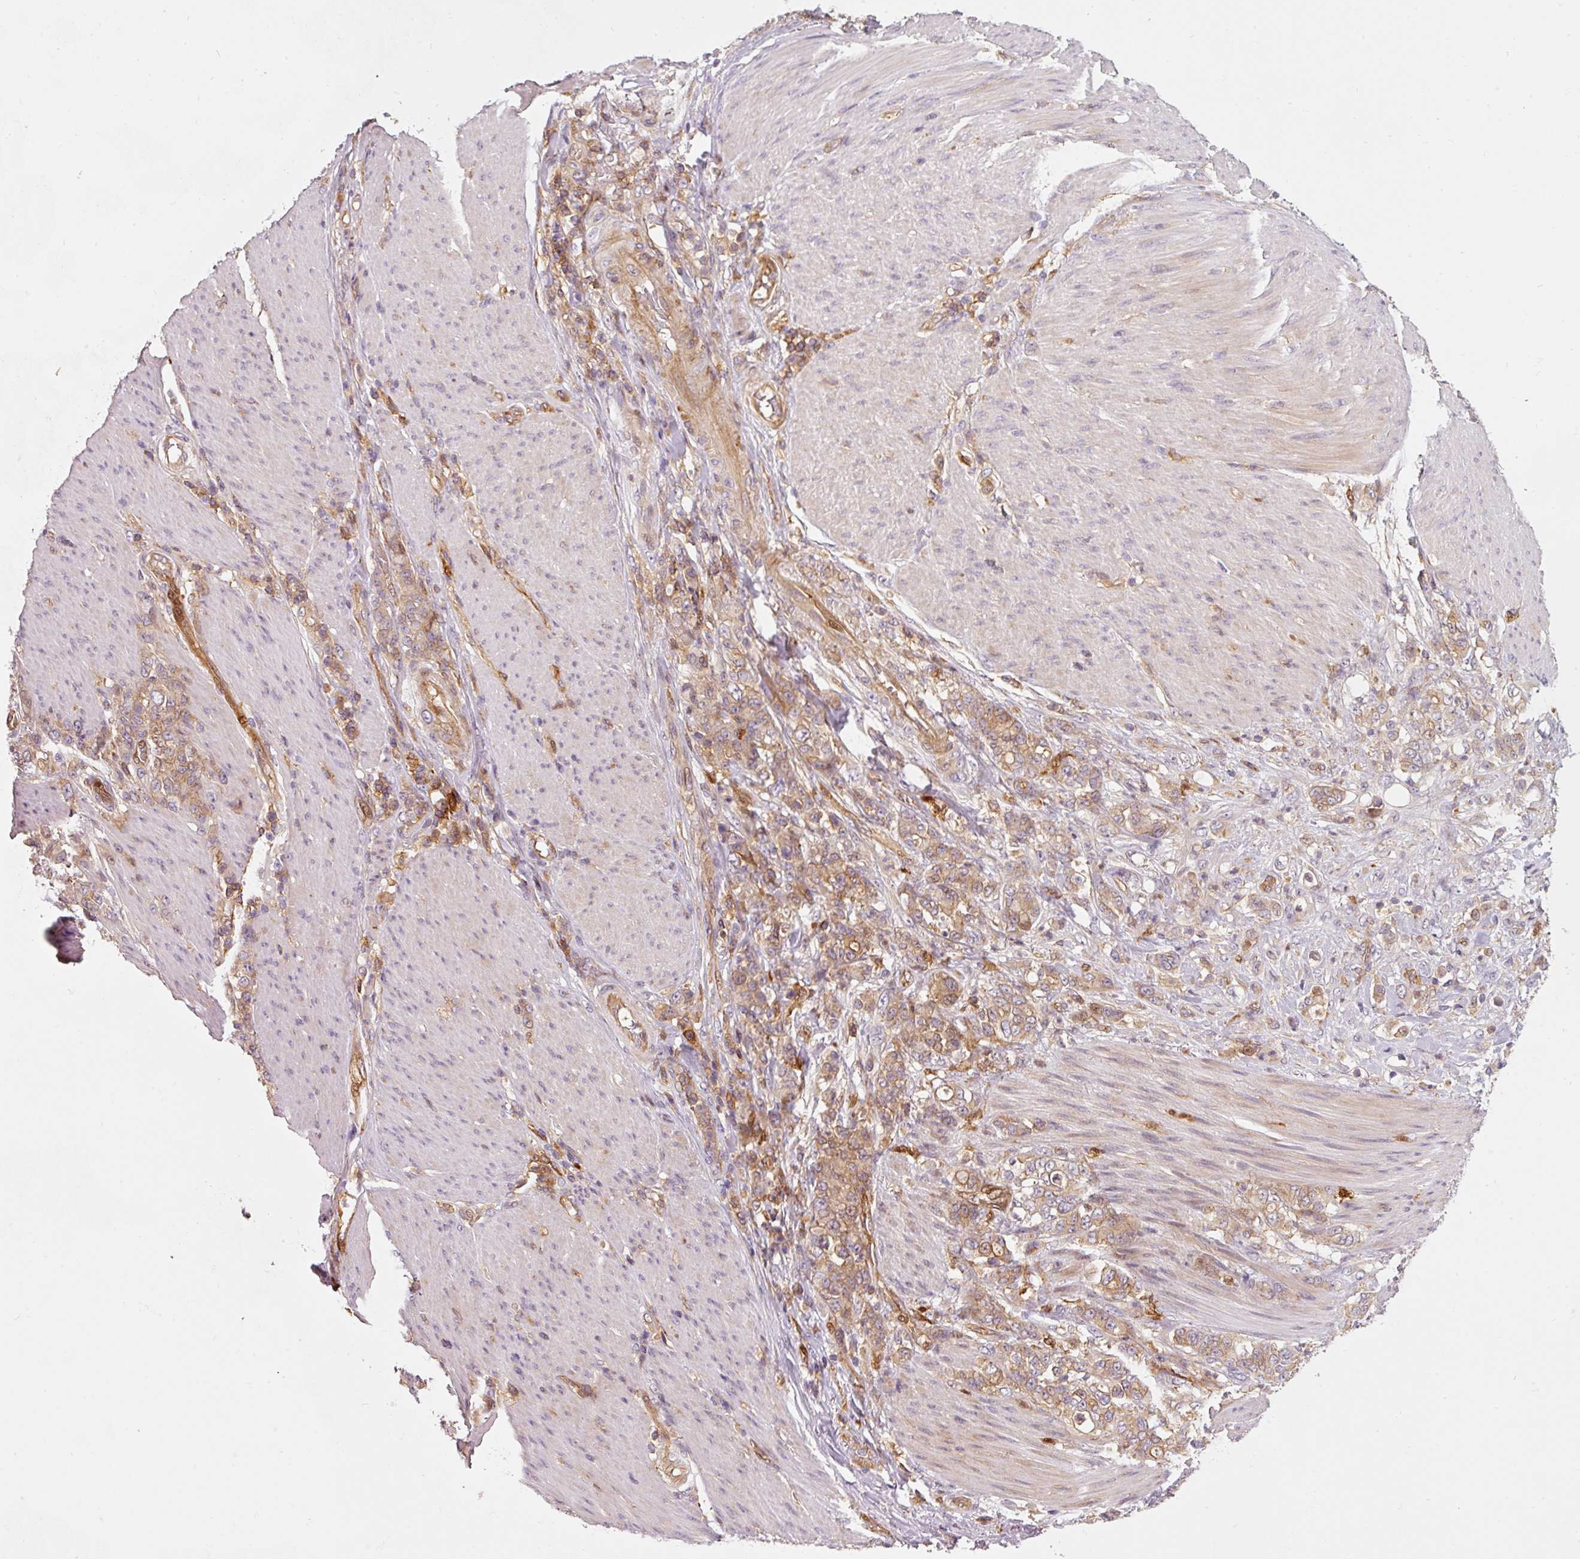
{"staining": {"intensity": "moderate", "quantity": ">75%", "location": "cytoplasmic/membranous"}, "tissue": "stomach cancer", "cell_type": "Tumor cells", "image_type": "cancer", "snomed": [{"axis": "morphology", "description": "Adenocarcinoma, NOS"}, {"axis": "topography", "description": "Stomach"}], "caption": "A brown stain shows moderate cytoplasmic/membranous positivity of a protein in human stomach cancer (adenocarcinoma) tumor cells. (Brightfield microscopy of DAB IHC at high magnification).", "gene": "IQGAP2", "patient": {"sex": "female", "age": 79}}